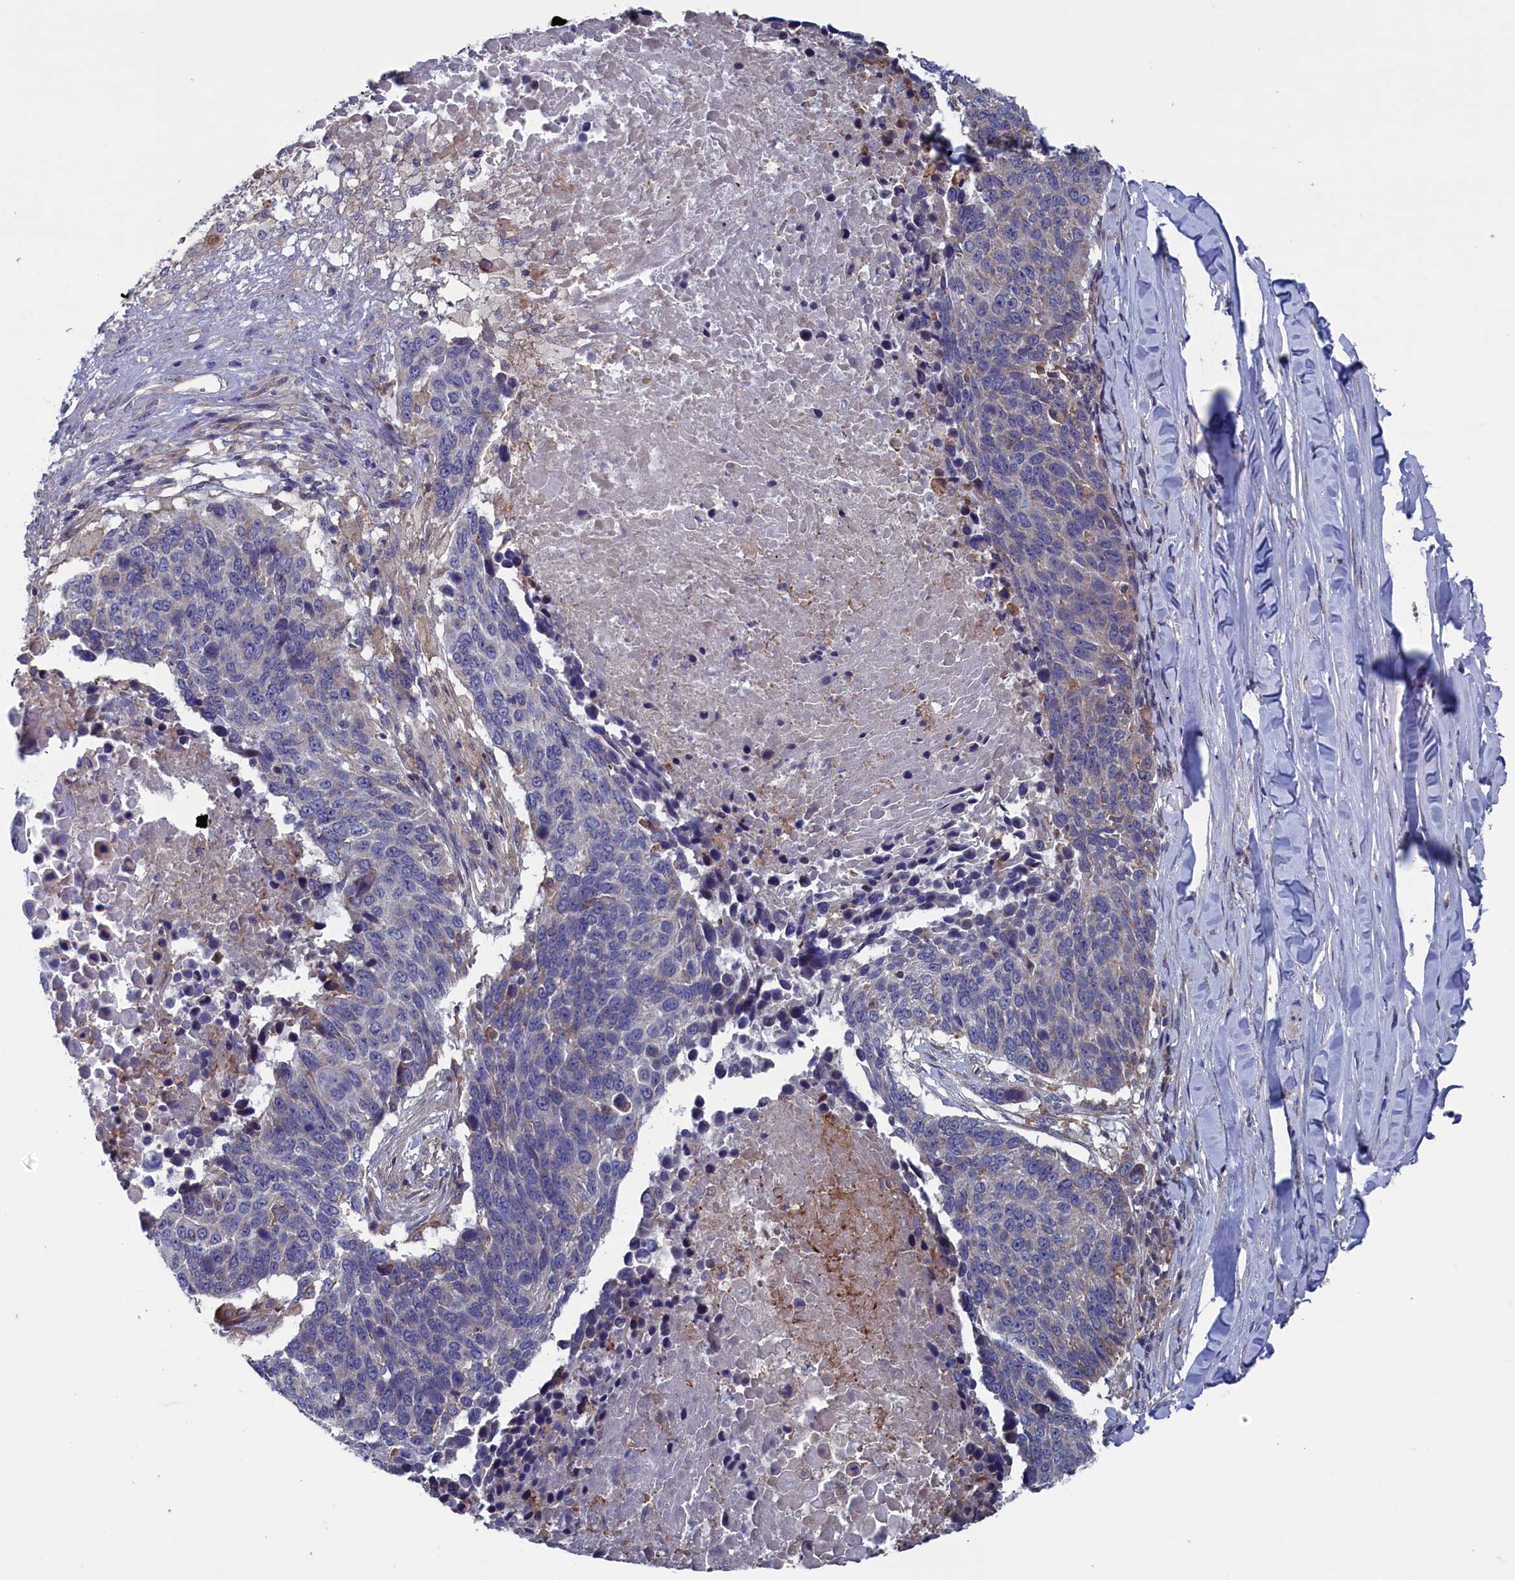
{"staining": {"intensity": "negative", "quantity": "none", "location": "none"}, "tissue": "lung cancer", "cell_type": "Tumor cells", "image_type": "cancer", "snomed": [{"axis": "morphology", "description": "Normal tissue, NOS"}, {"axis": "morphology", "description": "Squamous cell carcinoma, NOS"}, {"axis": "topography", "description": "Lymph node"}, {"axis": "topography", "description": "Lung"}], "caption": "An IHC image of lung cancer is shown. There is no staining in tumor cells of lung cancer.", "gene": "SPATA13", "patient": {"sex": "male", "age": 66}}